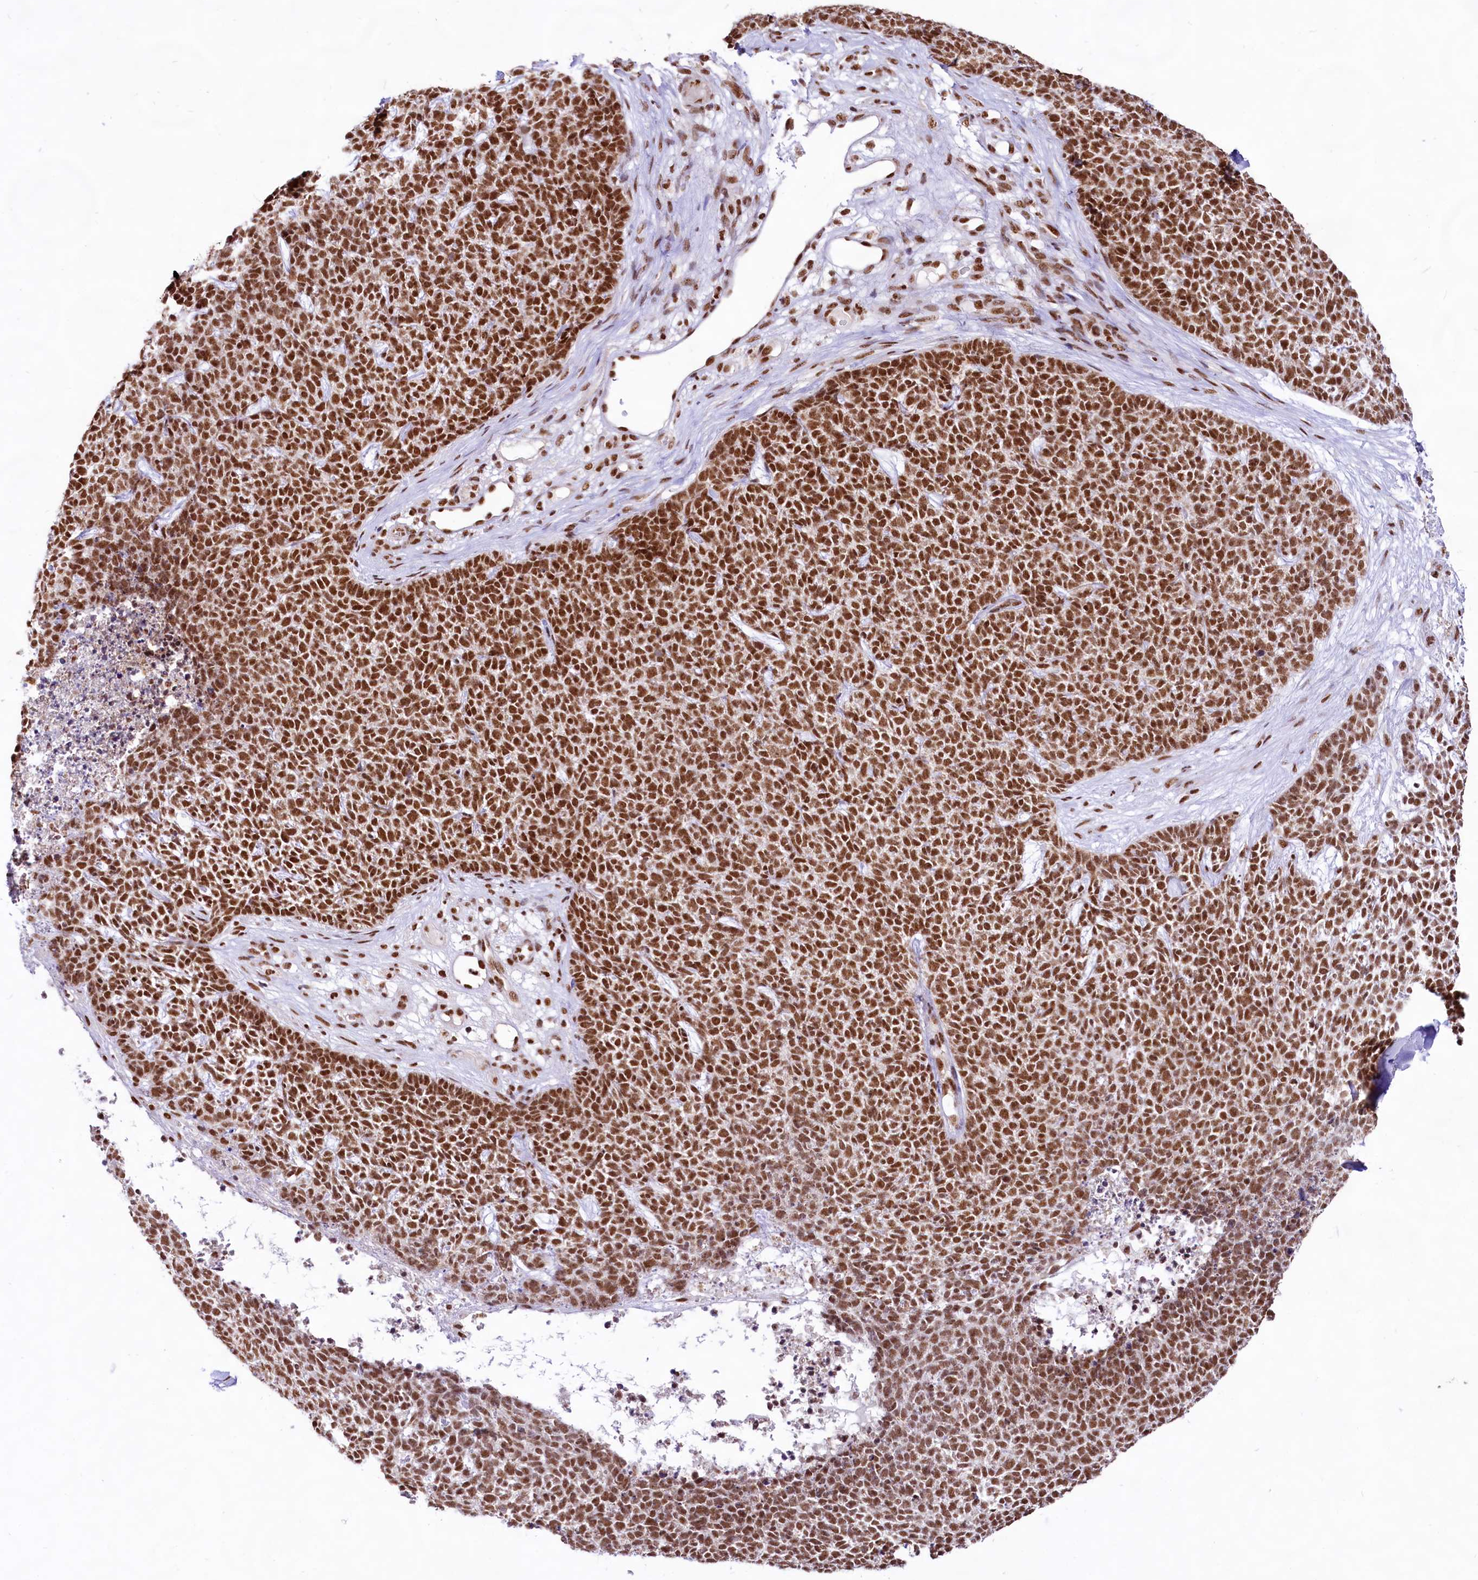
{"staining": {"intensity": "strong", "quantity": ">75%", "location": "nuclear"}, "tissue": "skin cancer", "cell_type": "Tumor cells", "image_type": "cancer", "snomed": [{"axis": "morphology", "description": "Basal cell carcinoma"}, {"axis": "topography", "description": "Skin"}], "caption": "Immunohistochemistry (IHC) of human skin cancer (basal cell carcinoma) shows high levels of strong nuclear staining in approximately >75% of tumor cells.", "gene": "HIRA", "patient": {"sex": "female", "age": 84}}